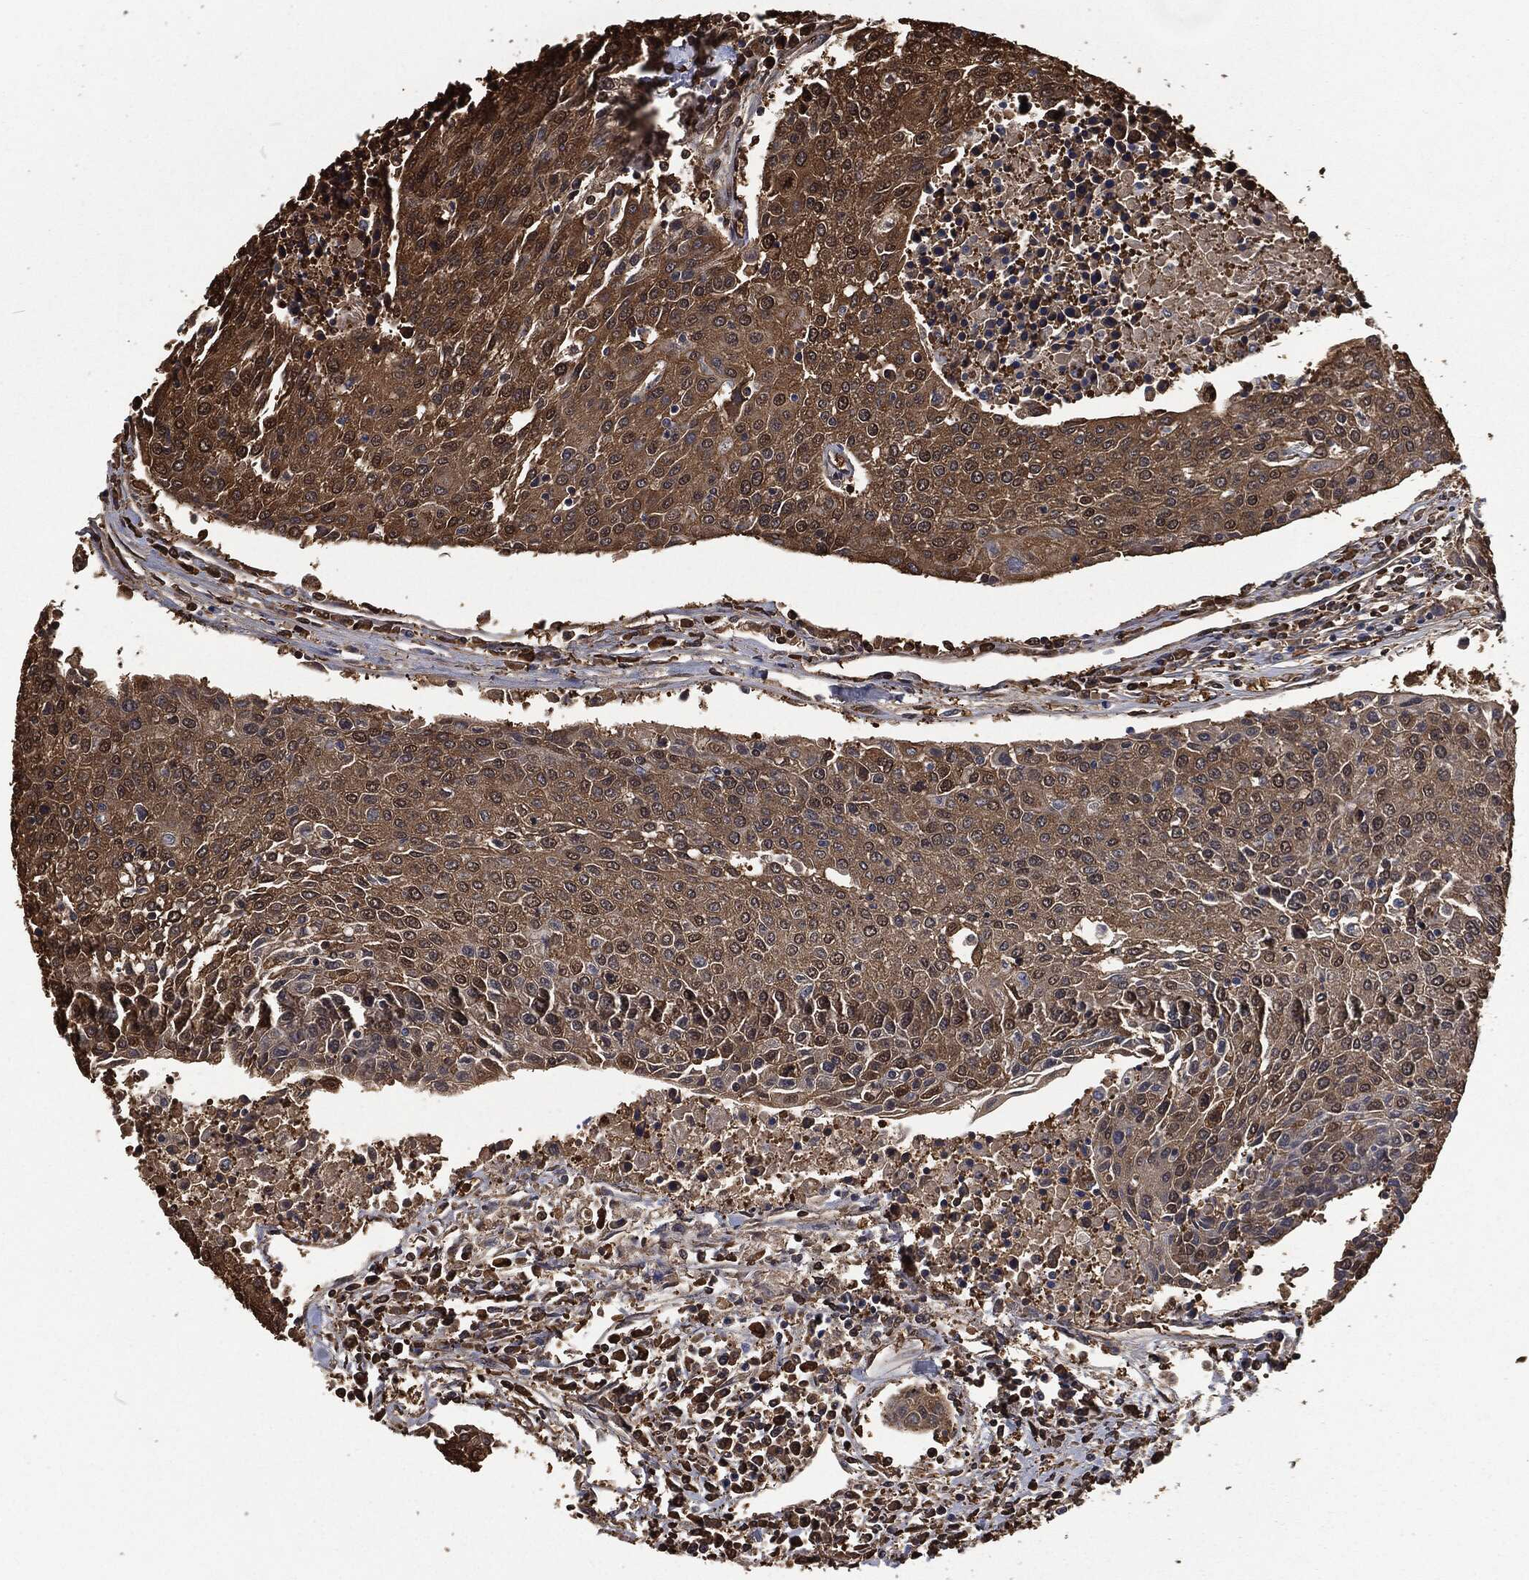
{"staining": {"intensity": "strong", "quantity": "25%-75%", "location": "cytoplasmic/membranous"}, "tissue": "urothelial cancer", "cell_type": "Tumor cells", "image_type": "cancer", "snomed": [{"axis": "morphology", "description": "Urothelial carcinoma, High grade"}, {"axis": "topography", "description": "Urinary bladder"}], "caption": "This image demonstrates immunohistochemistry staining of human urothelial carcinoma (high-grade), with high strong cytoplasmic/membranous staining in about 25%-75% of tumor cells.", "gene": "PRDX4", "patient": {"sex": "female", "age": 85}}